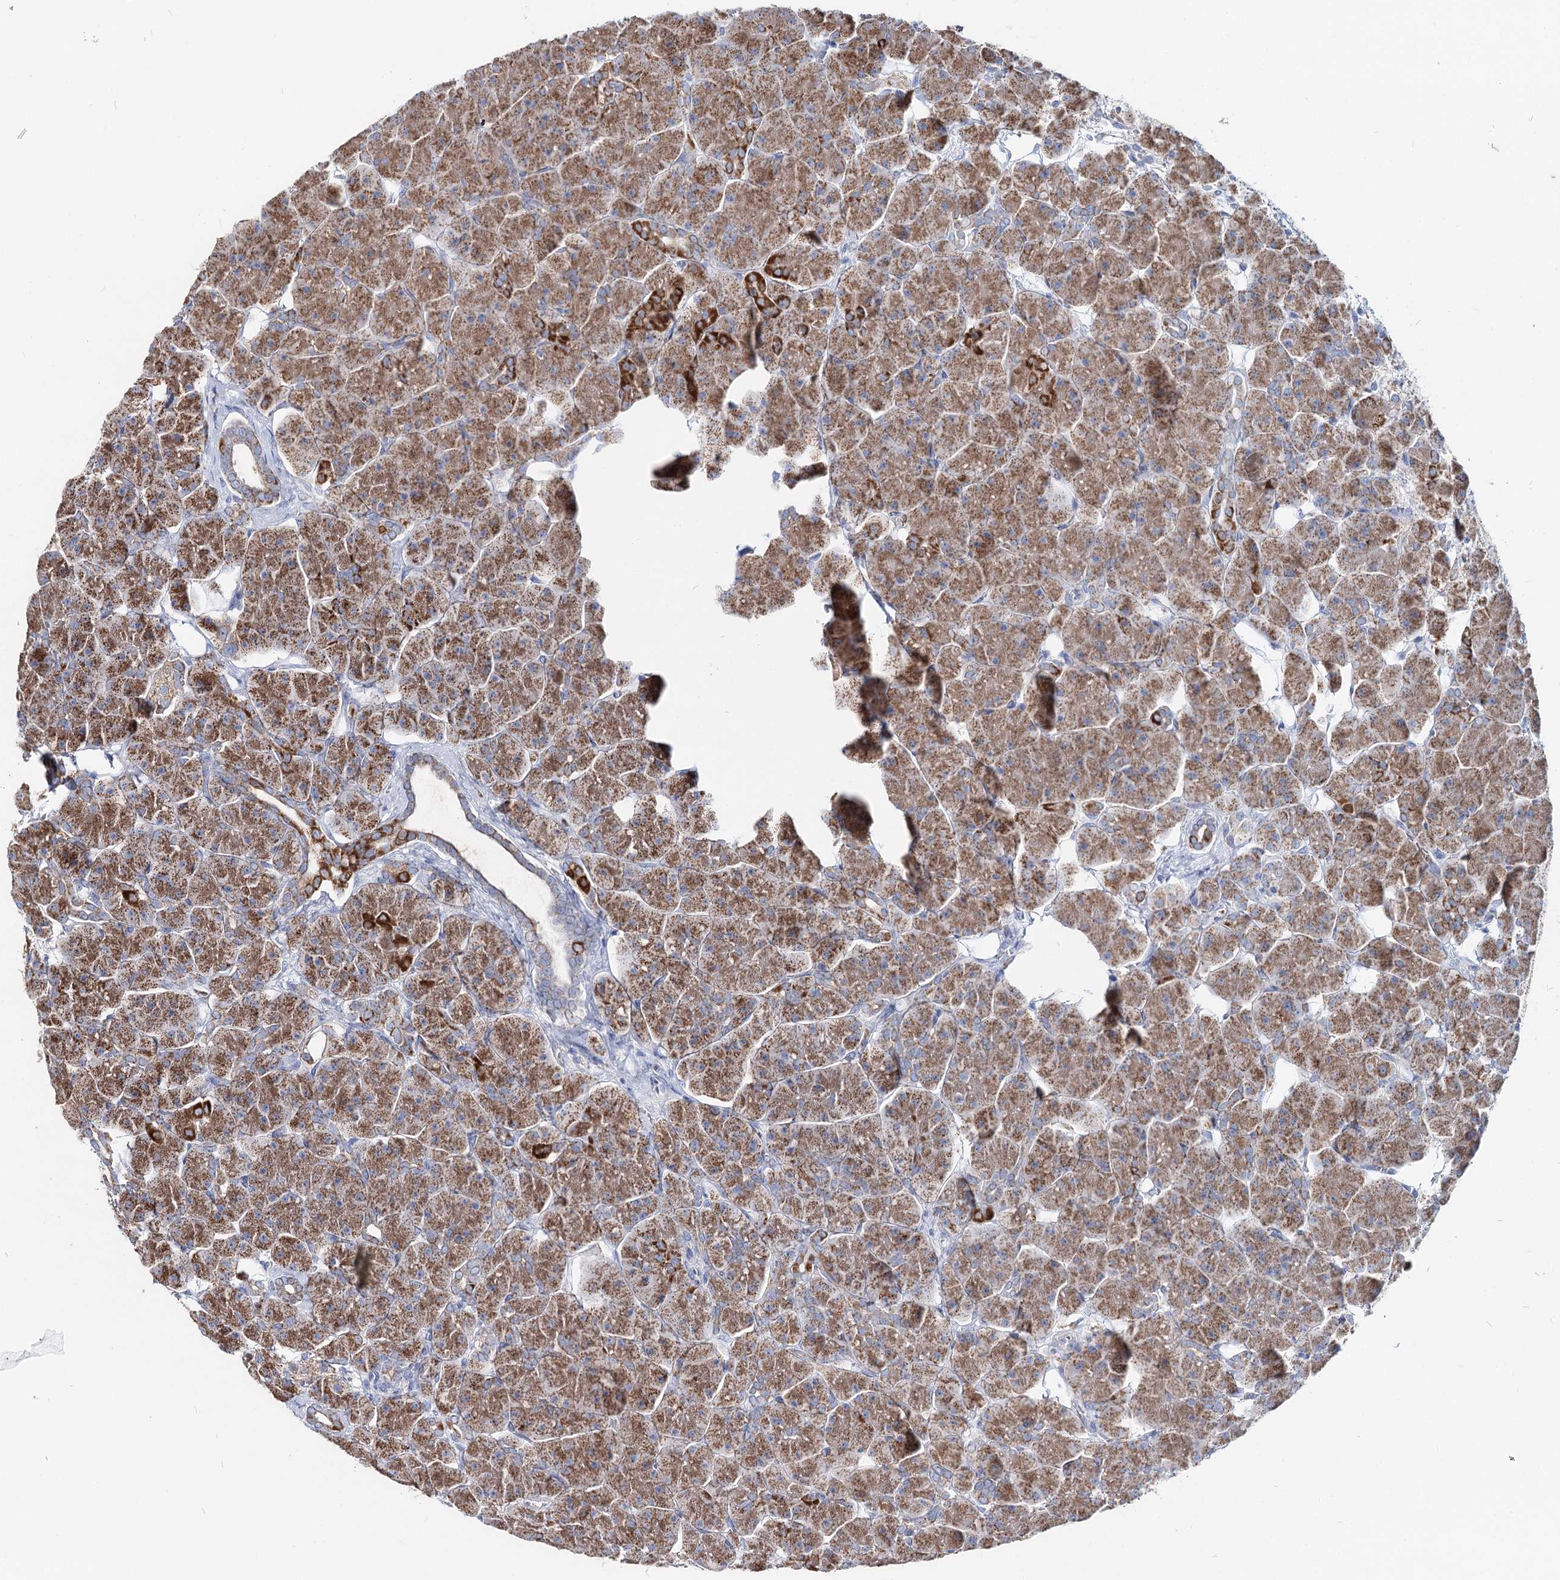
{"staining": {"intensity": "strong", "quantity": "25%-75%", "location": "cytoplasmic/membranous"}, "tissue": "pancreas", "cell_type": "Exocrine glandular cells", "image_type": "normal", "snomed": [{"axis": "morphology", "description": "Normal tissue, NOS"}, {"axis": "topography", "description": "Pancreas"}], "caption": "Human pancreas stained for a protein (brown) reveals strong cytoplasmic/membranous positive staining in approximately 25%-75% of exocrine glandular cells.", "gene": "MCCC2", "patient": {"sex": "male", "age": 66}}